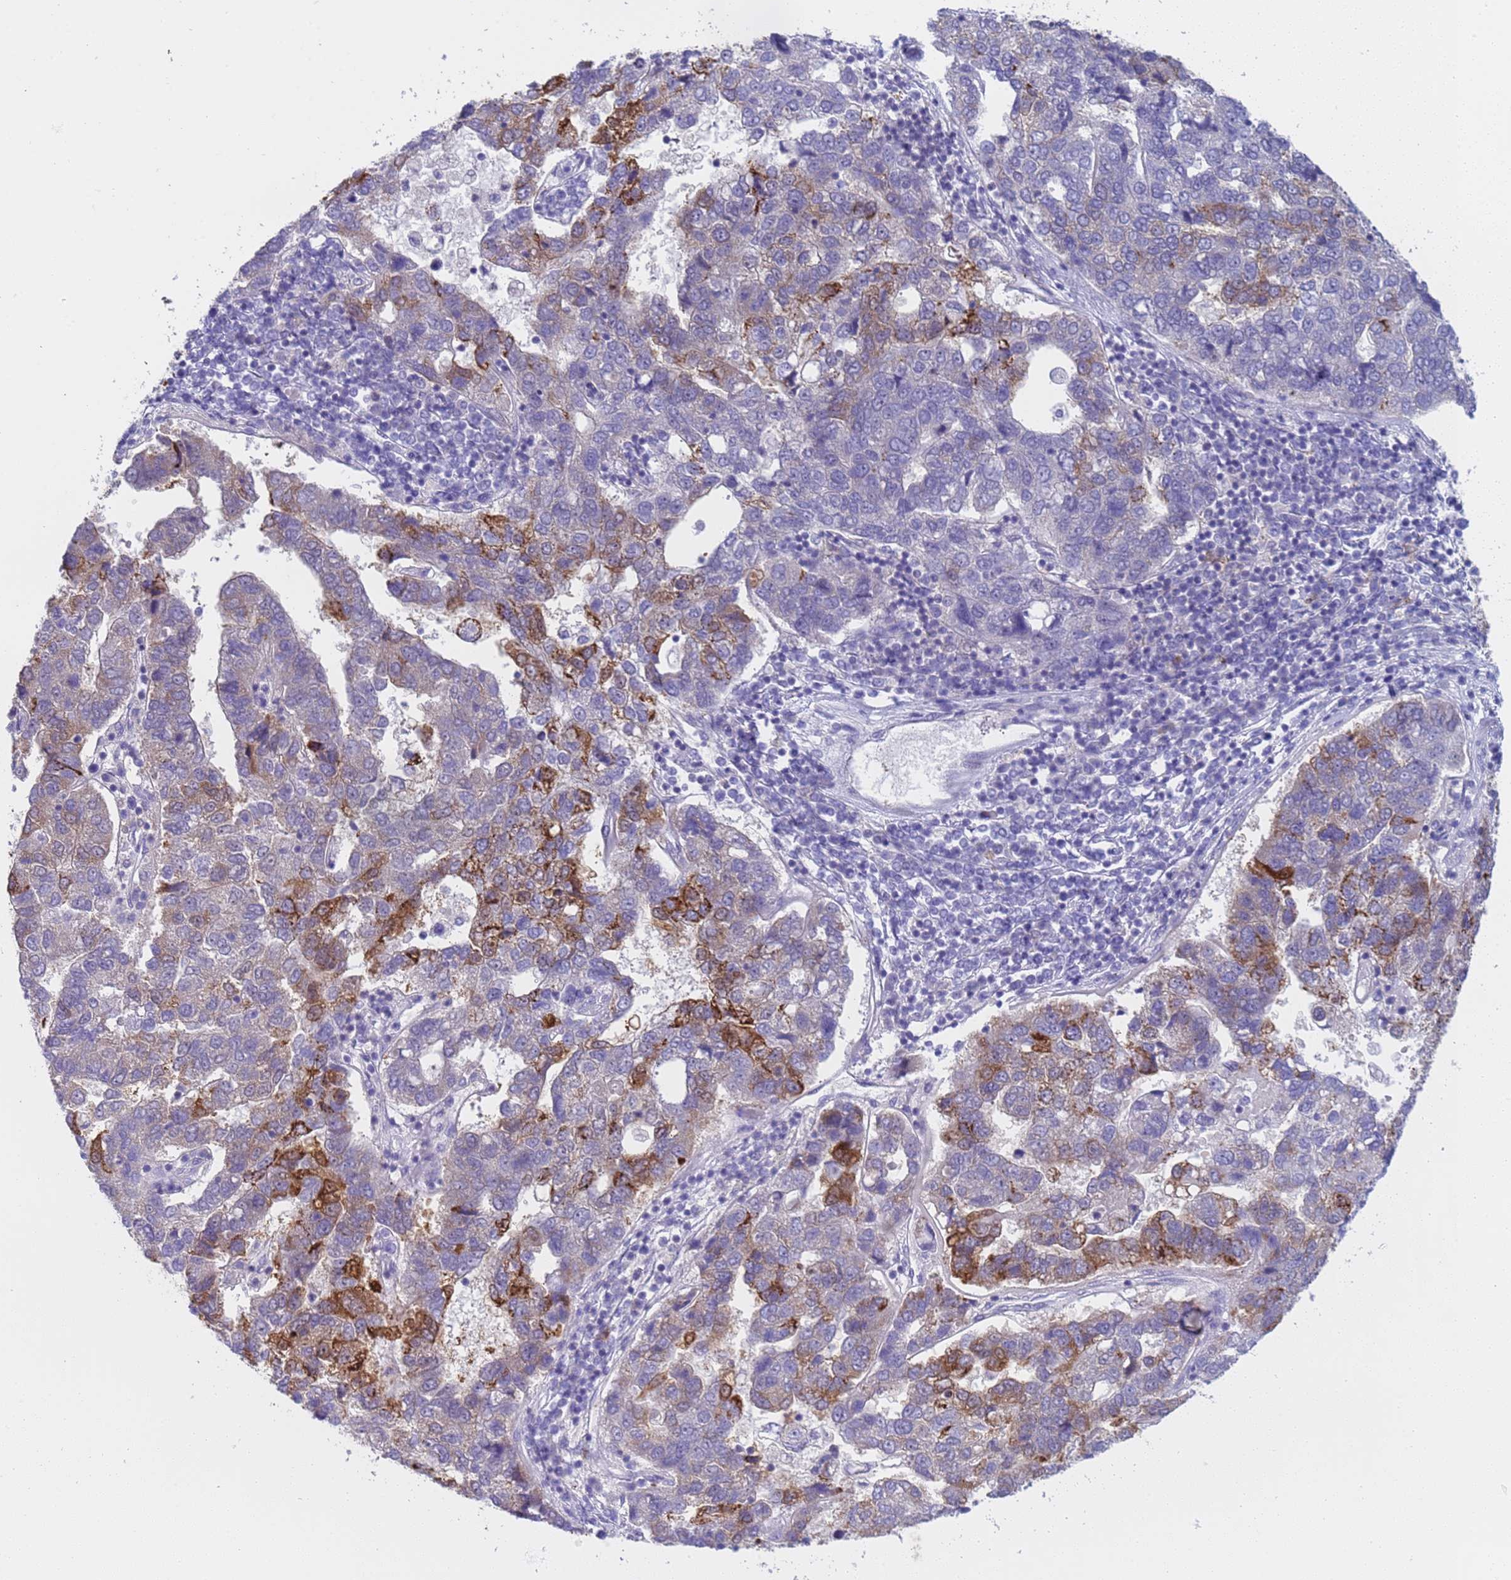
{"staining": {"intensity": "strong", "quantity": "<25%", "location": "cytoplasmic/membranous"}, "tissue": "pancreatic cancer", "cell_type": "Tumor cells", "image_type": "cancer", "snomed": [{"axis": "morphology", "description": "Adenocarcinoma, NOS"}, {"axis": "topography", "description": "Pancreas"}], "caption": "Human pancreatic adenocarcinoma stained with a brown dye reveals strong cytoplasmic/membranous positive staining in about <25% of tumor cells.", "gene": "CAPN7", "patient": {"sex": "female", "age": 61}}